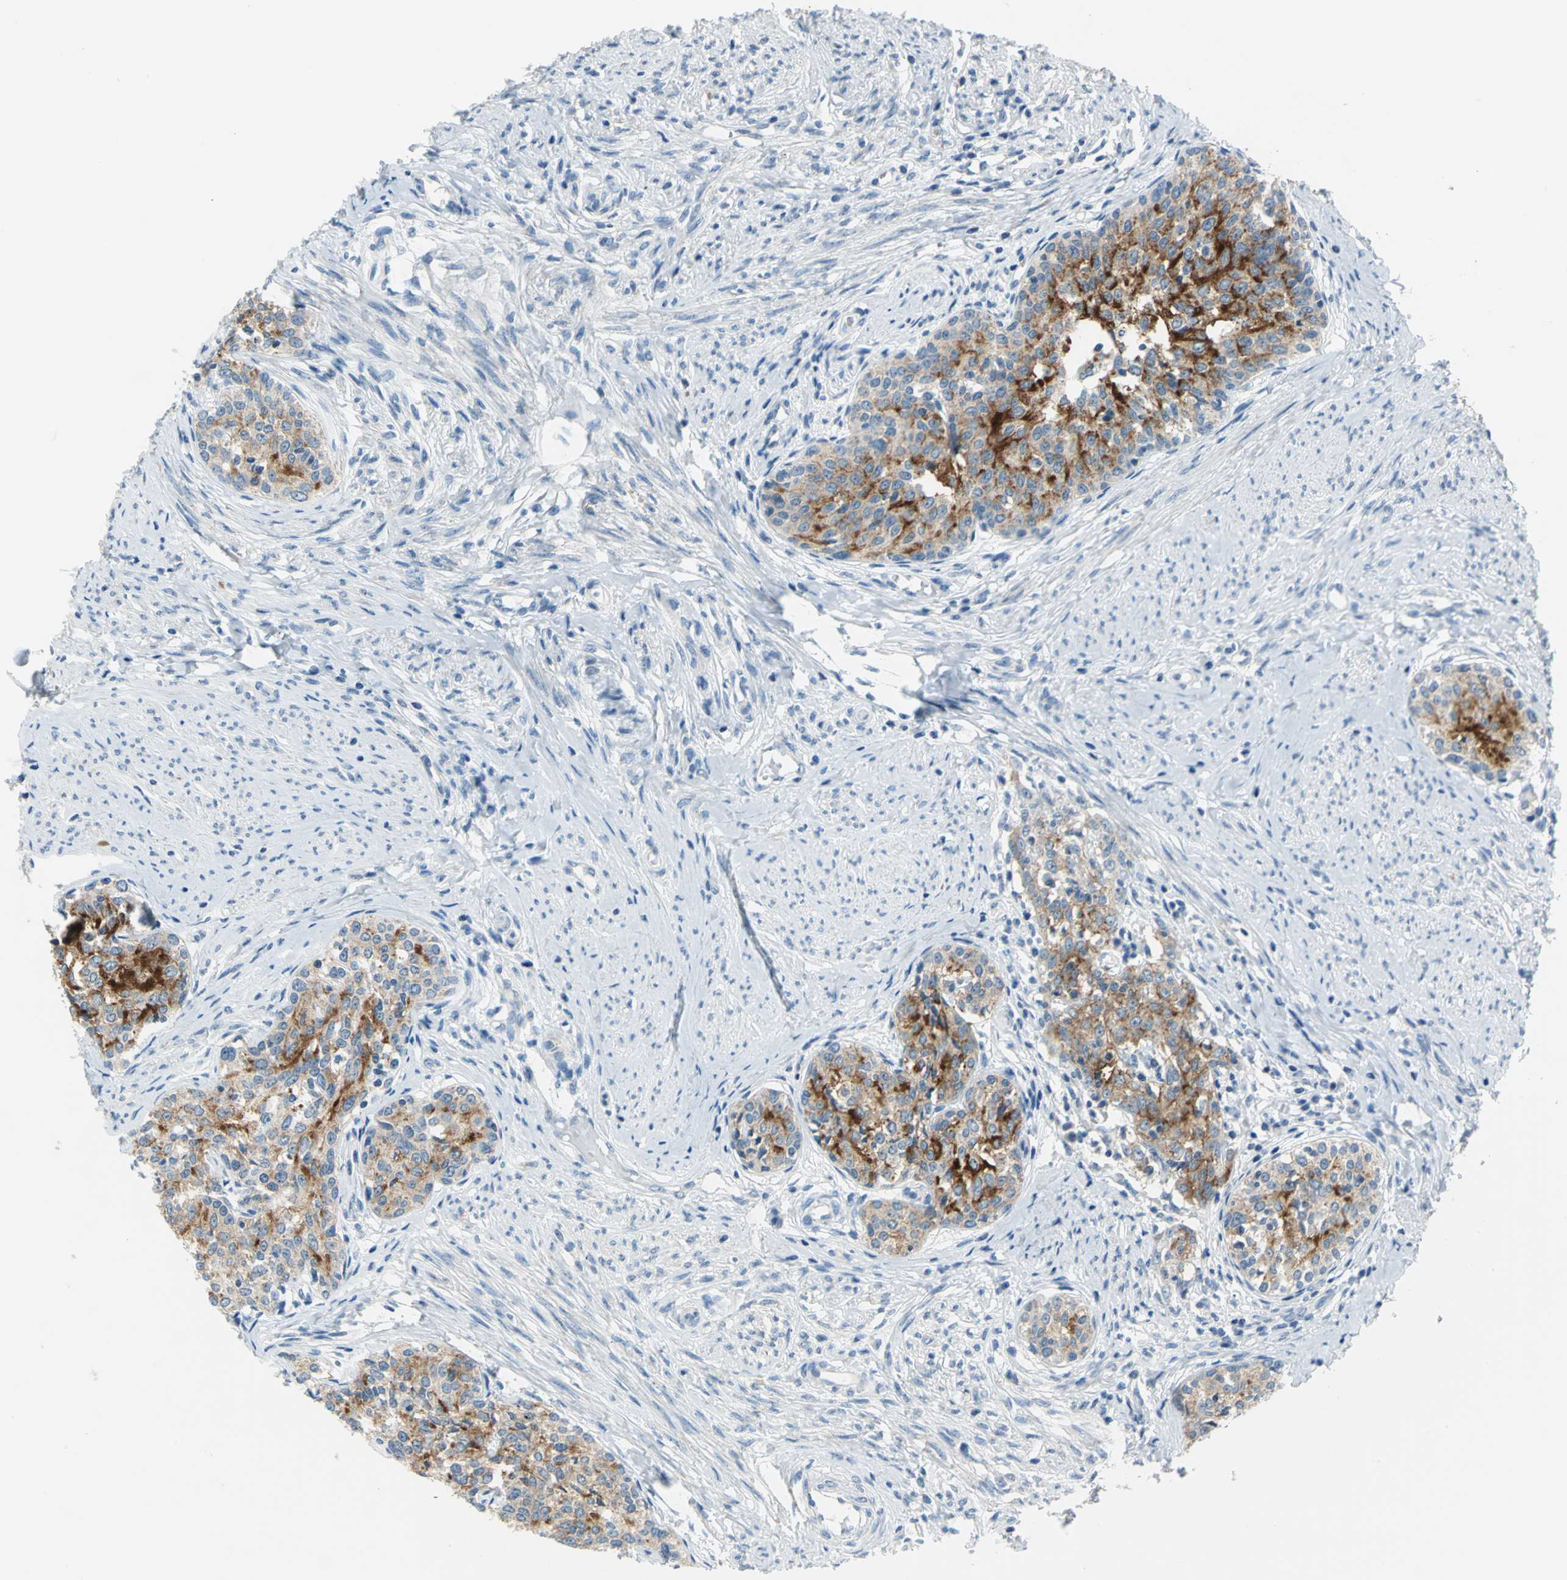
{"staining": {"intensity": "strong", "quantity": ">75%", "location": "cytoplasmic/membranous"}, "tissue": "cervical cancer", "cell_type": "Tumor cells", "image_type": "cancer", "snomed": [{"axis": "morphology", "description": "Squamous cell carcinoma, NOS"}, {"axis": "morphology", "description": "Adenocarcinoma, NOS"}, {"axis": "topography", "description": "Cervix"}], "caption": "Immunohistochemical staining of cervical cancer (squamous cell carcinoma) demonstrates strong cytoplasmic/membranous protein expression in about >75% of tumor cells. (DAB (3,3'-diaminobenzidine) IHC with brightfield microscopy, high magnification).", "gene": "MUC4", "patient": {"sex": "female", "age": 52}}